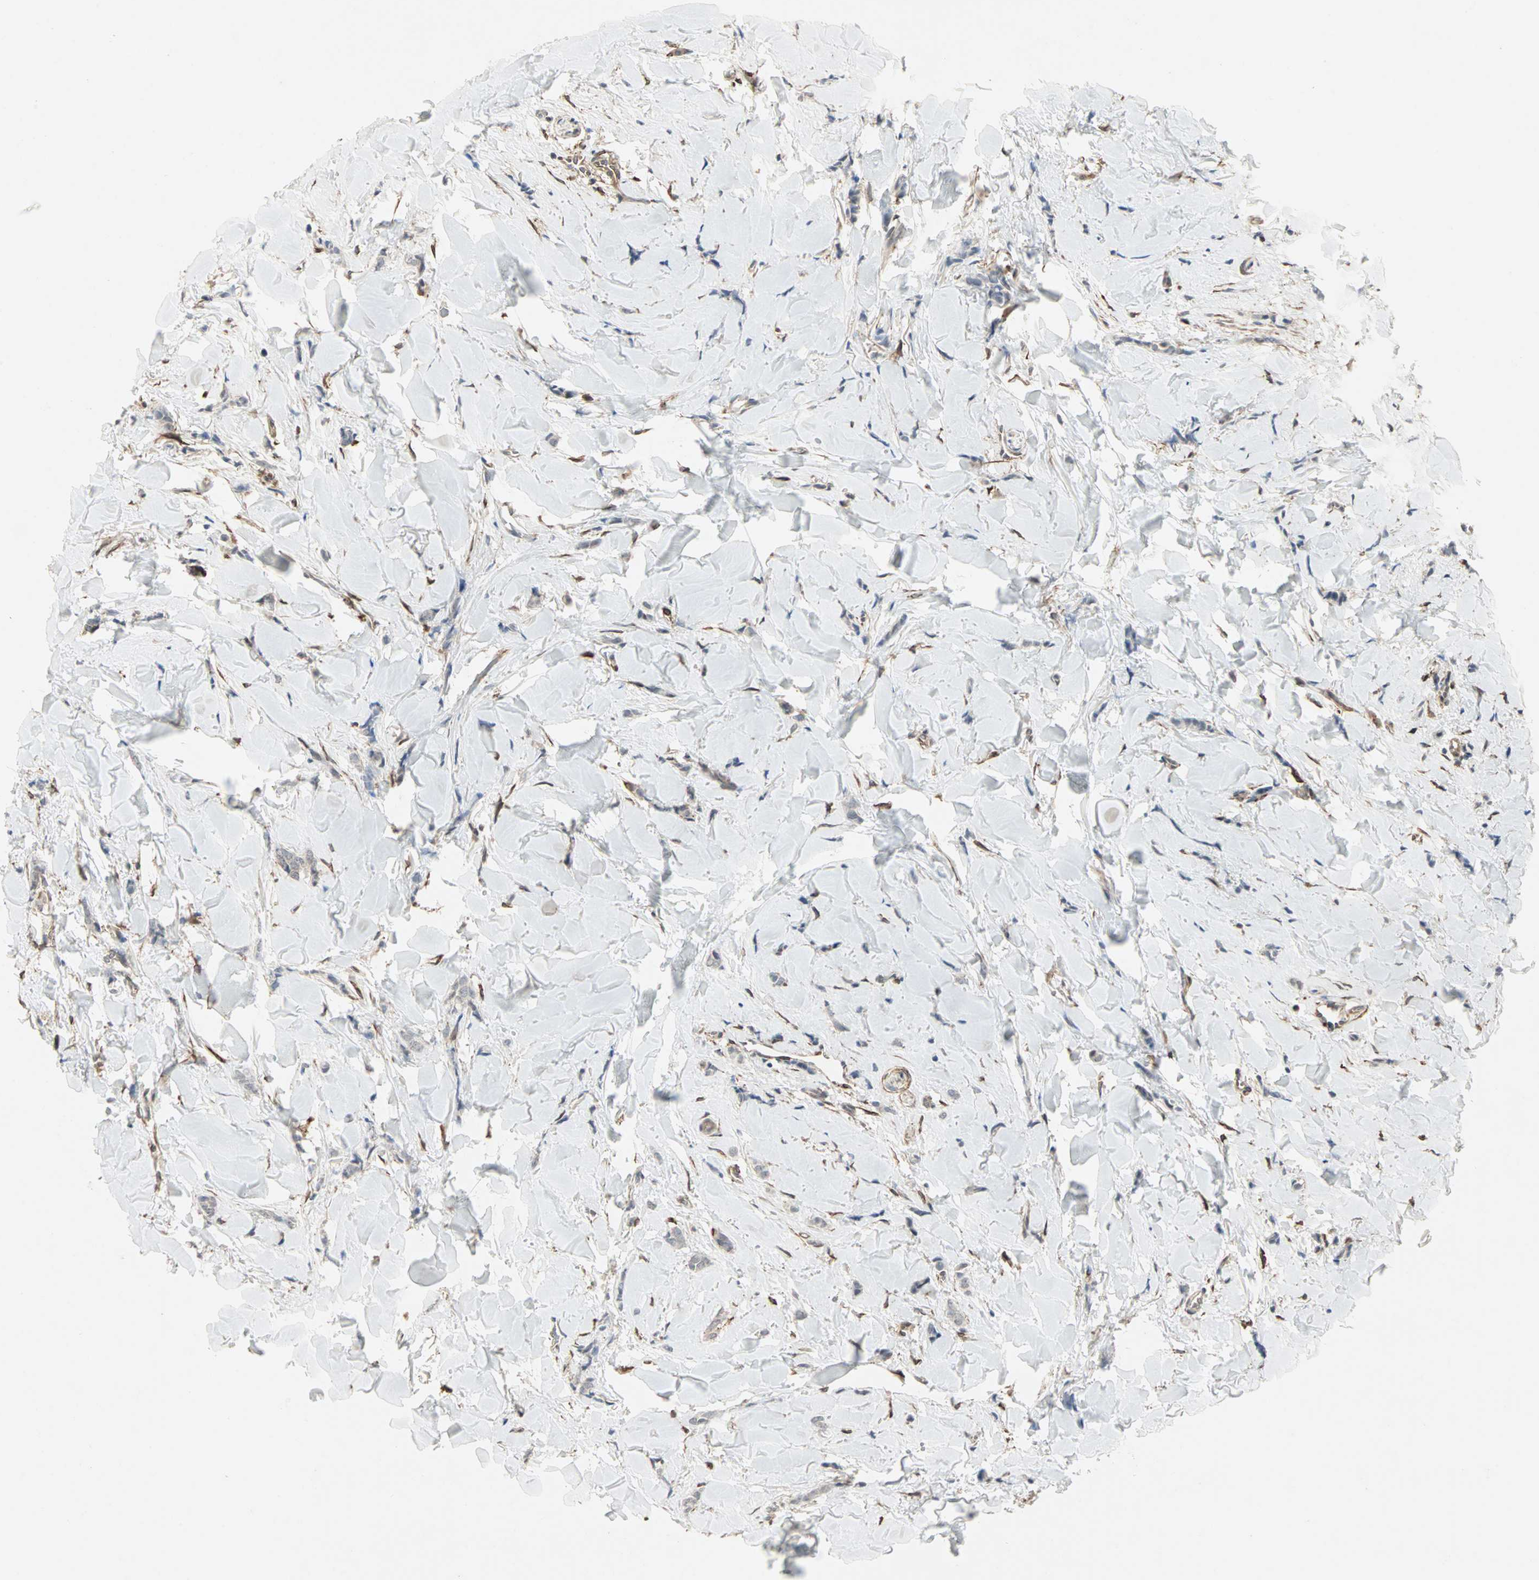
{"staining": {"intensity": "negative", "quantity": "none", "location": "none"}, "tissue": "breast cancer", "cell_type": "Tumor cells", "image_type": "cancer", "snomed": [{"axis": "morphology", "description": "Lobular carcinoma"}, {"axis": "topography", "description": "Skin"}, {"axis": "topography", "description": "Breast"}], "caption": "Protein analysis of breast cancer (lobular carcinoma) displays no significant expression in tumor cells.", "gene": "TRPV4", "patient": {"sex": "female", "age": 46}}